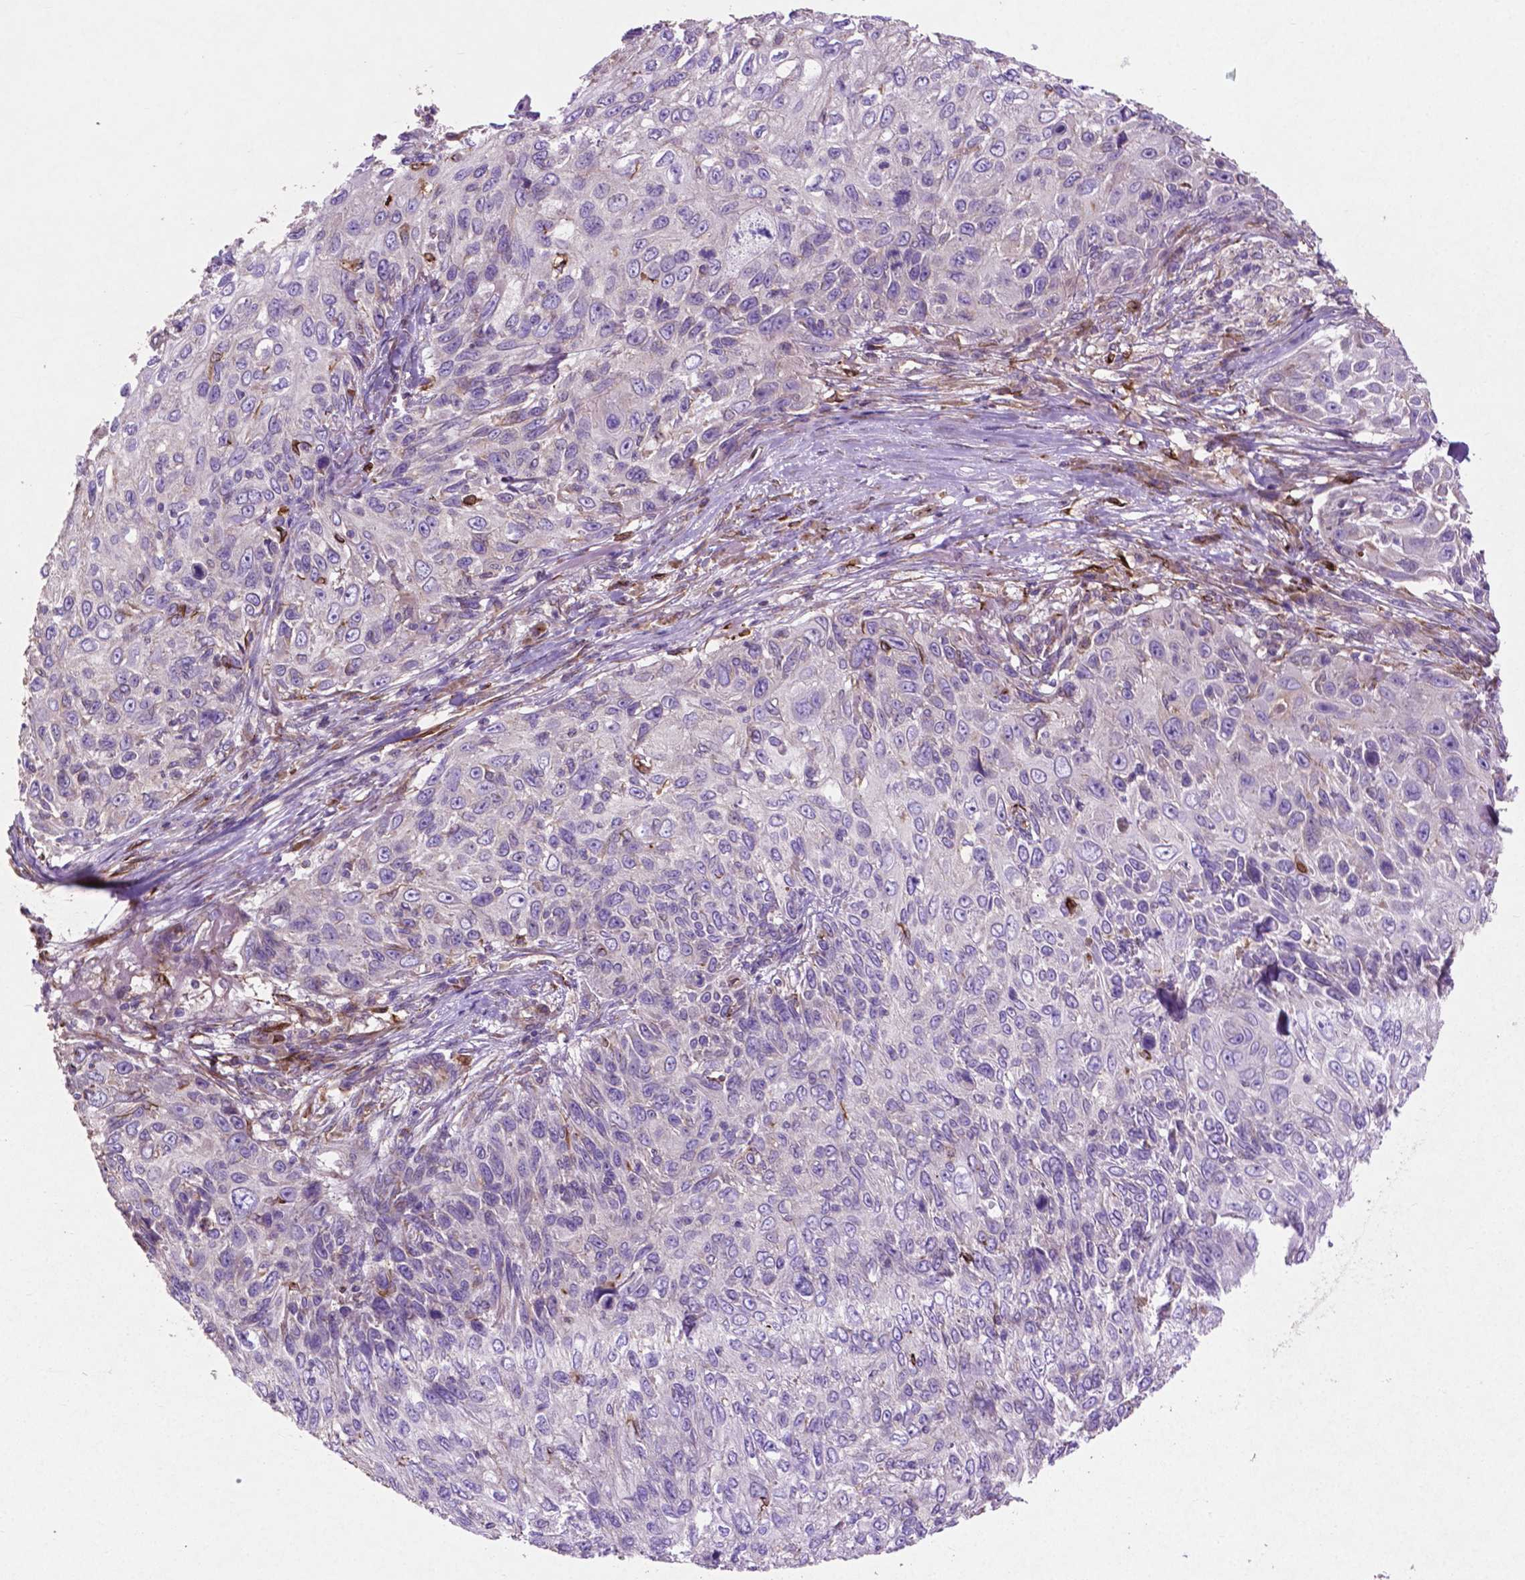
{"staining": {"intensity": "negative", "quantity": "none", "location": "none"}, "tissue": "skin cancer", "cell_type": "Tumor cells", "image_type": "cancer", "snomed": [{"axis": "morphology", "description": "Squamous cell carcinoma, NOS"}, {"axis": "topography", "description": "Skin"}], "caption": "Immunohistochemistry (IHC) of skin cancer reveals no expression in tumor cells.", "gene": "MBTPS1", "patient": {"sex": "male", "age": 92}}